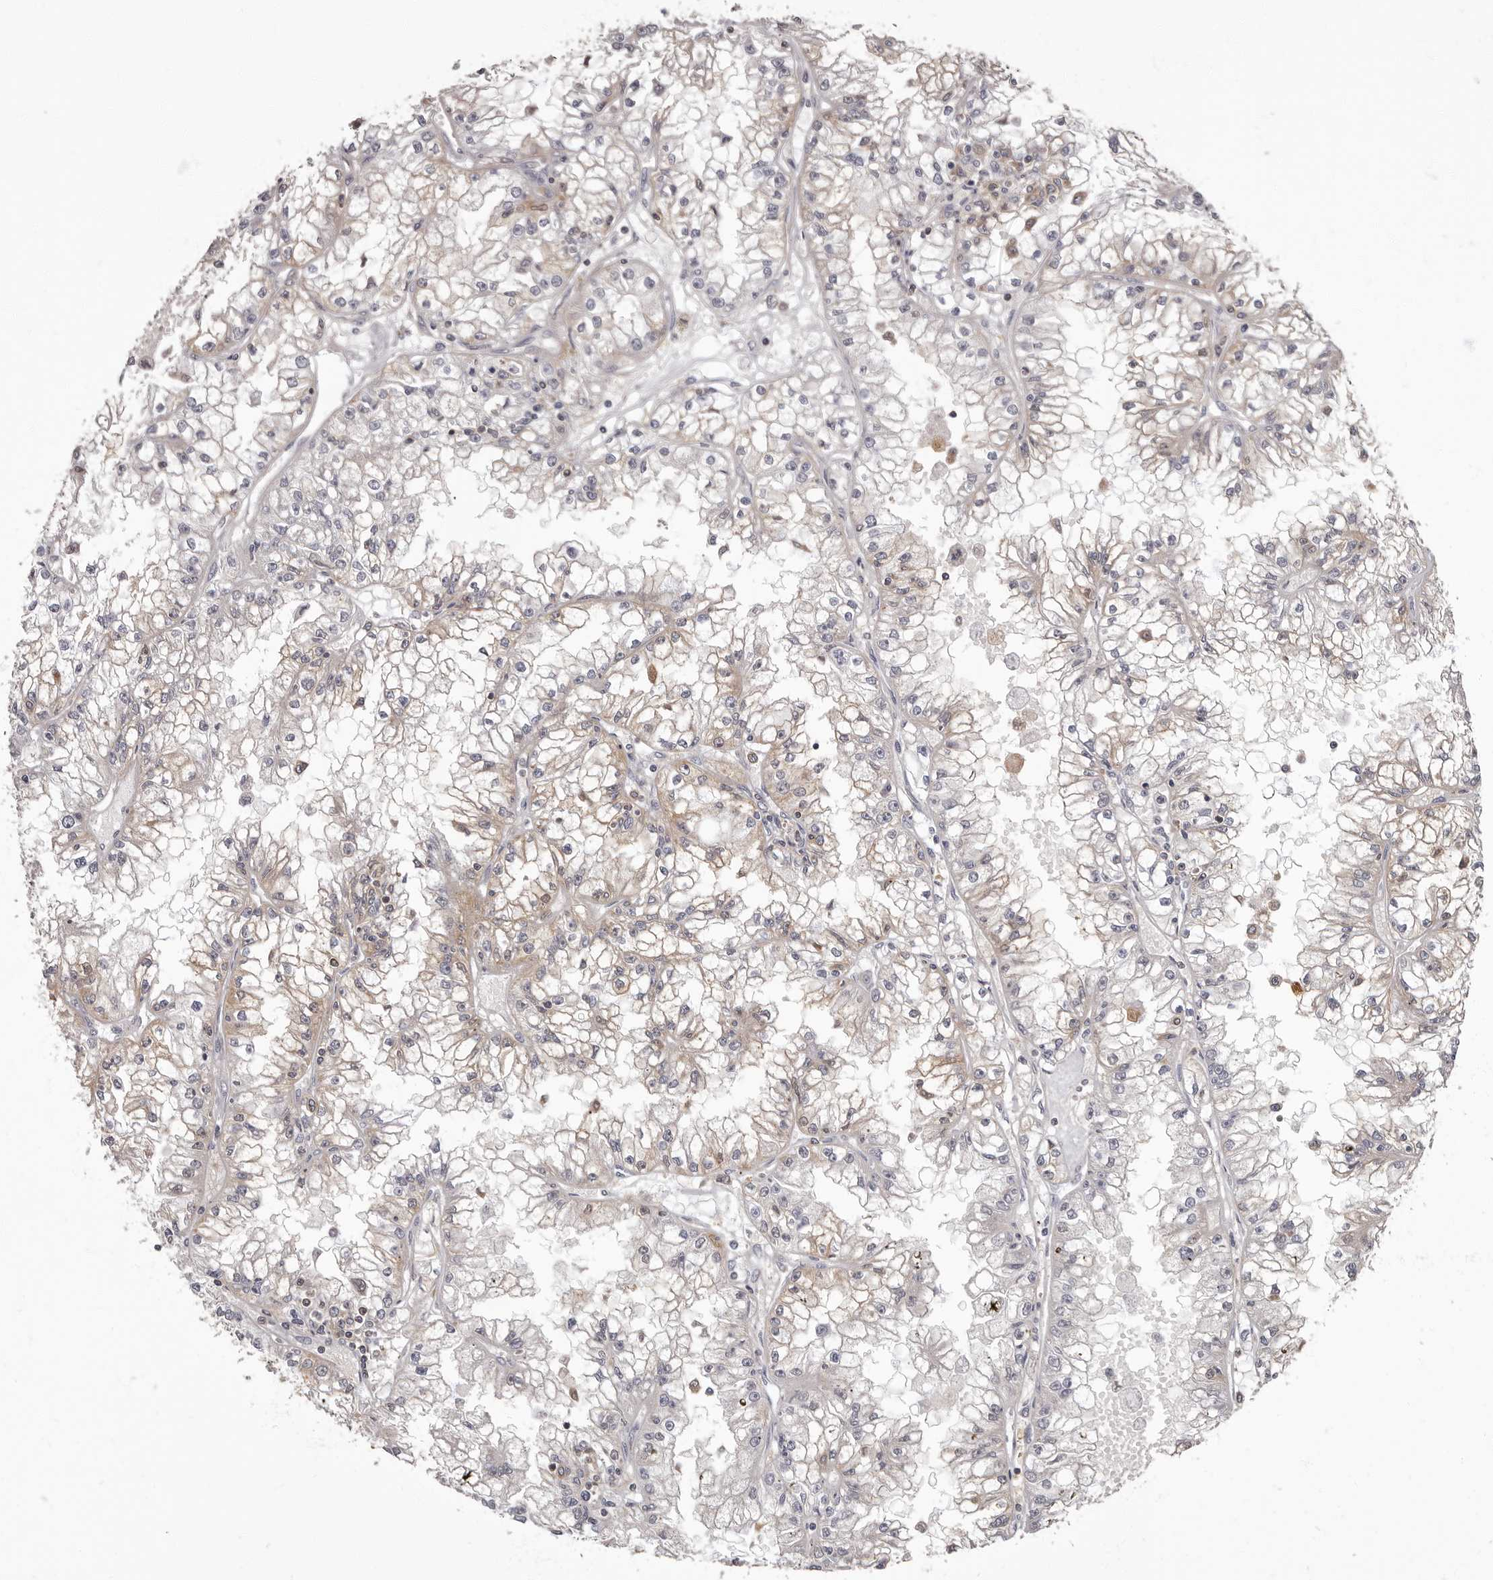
{"staining": {"intensity": "weak", "quantity": "<25%", "location": "cytoplasmic/membranous"}, "tissue": "renal cancer", "cell_type": "Tumor cells", "image_type": "cancer", "snomed": [{"axis": "morphology", "description": "Adenocarcinoma, NOS"}, {"axis": "topography", "description": "Kidney"}], "caption": "A high-resolution photomicrograph shows IHC staining of renal cancer (adenocarcinoma), which displays no significant positivity in tumor cells.", "gene": "APEH", "patient": {"sex": "male", "age": 56}}